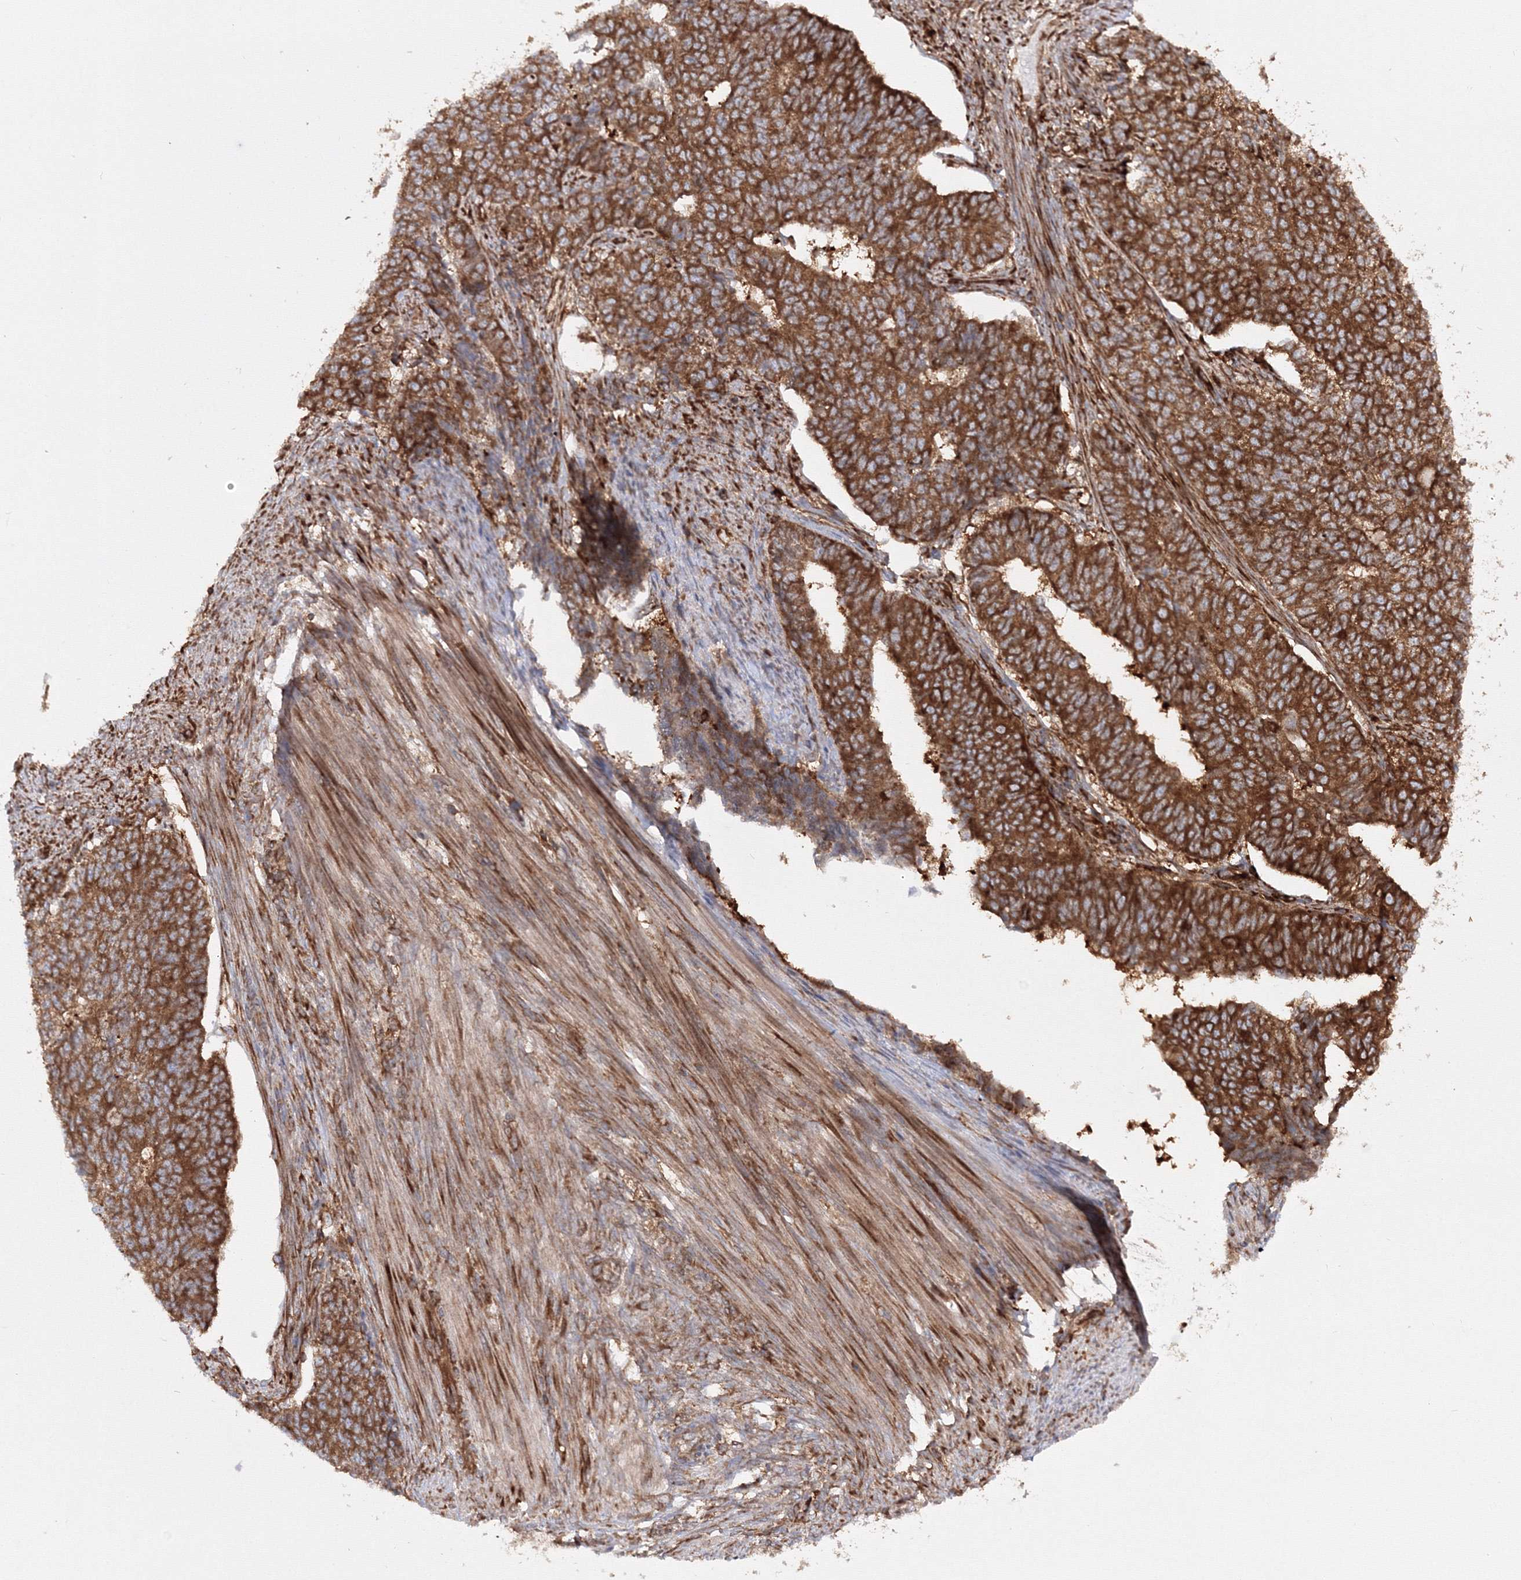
{"staining": {"intensity": "strong", "quantity": ">75%", "location": "cytoplasmic/membranous"}, "tissue": "endometrial cancer", "cell_type": "Tumor cells", "image_type": "cancer", "snomed": [{"axis": "morphology", "description": "Adenocarcinoma, NOS"}, {"axis": "topography", "description": "Endometrium"}], "caption": "Endometrial cancer was stained to show a protein in brown. There is high levels of strong cytoplasmic/membranous positivity in approximately >75% of tumor cells.", "gene": "HARS1", "patient": {"sex": "female", "age": 32}}